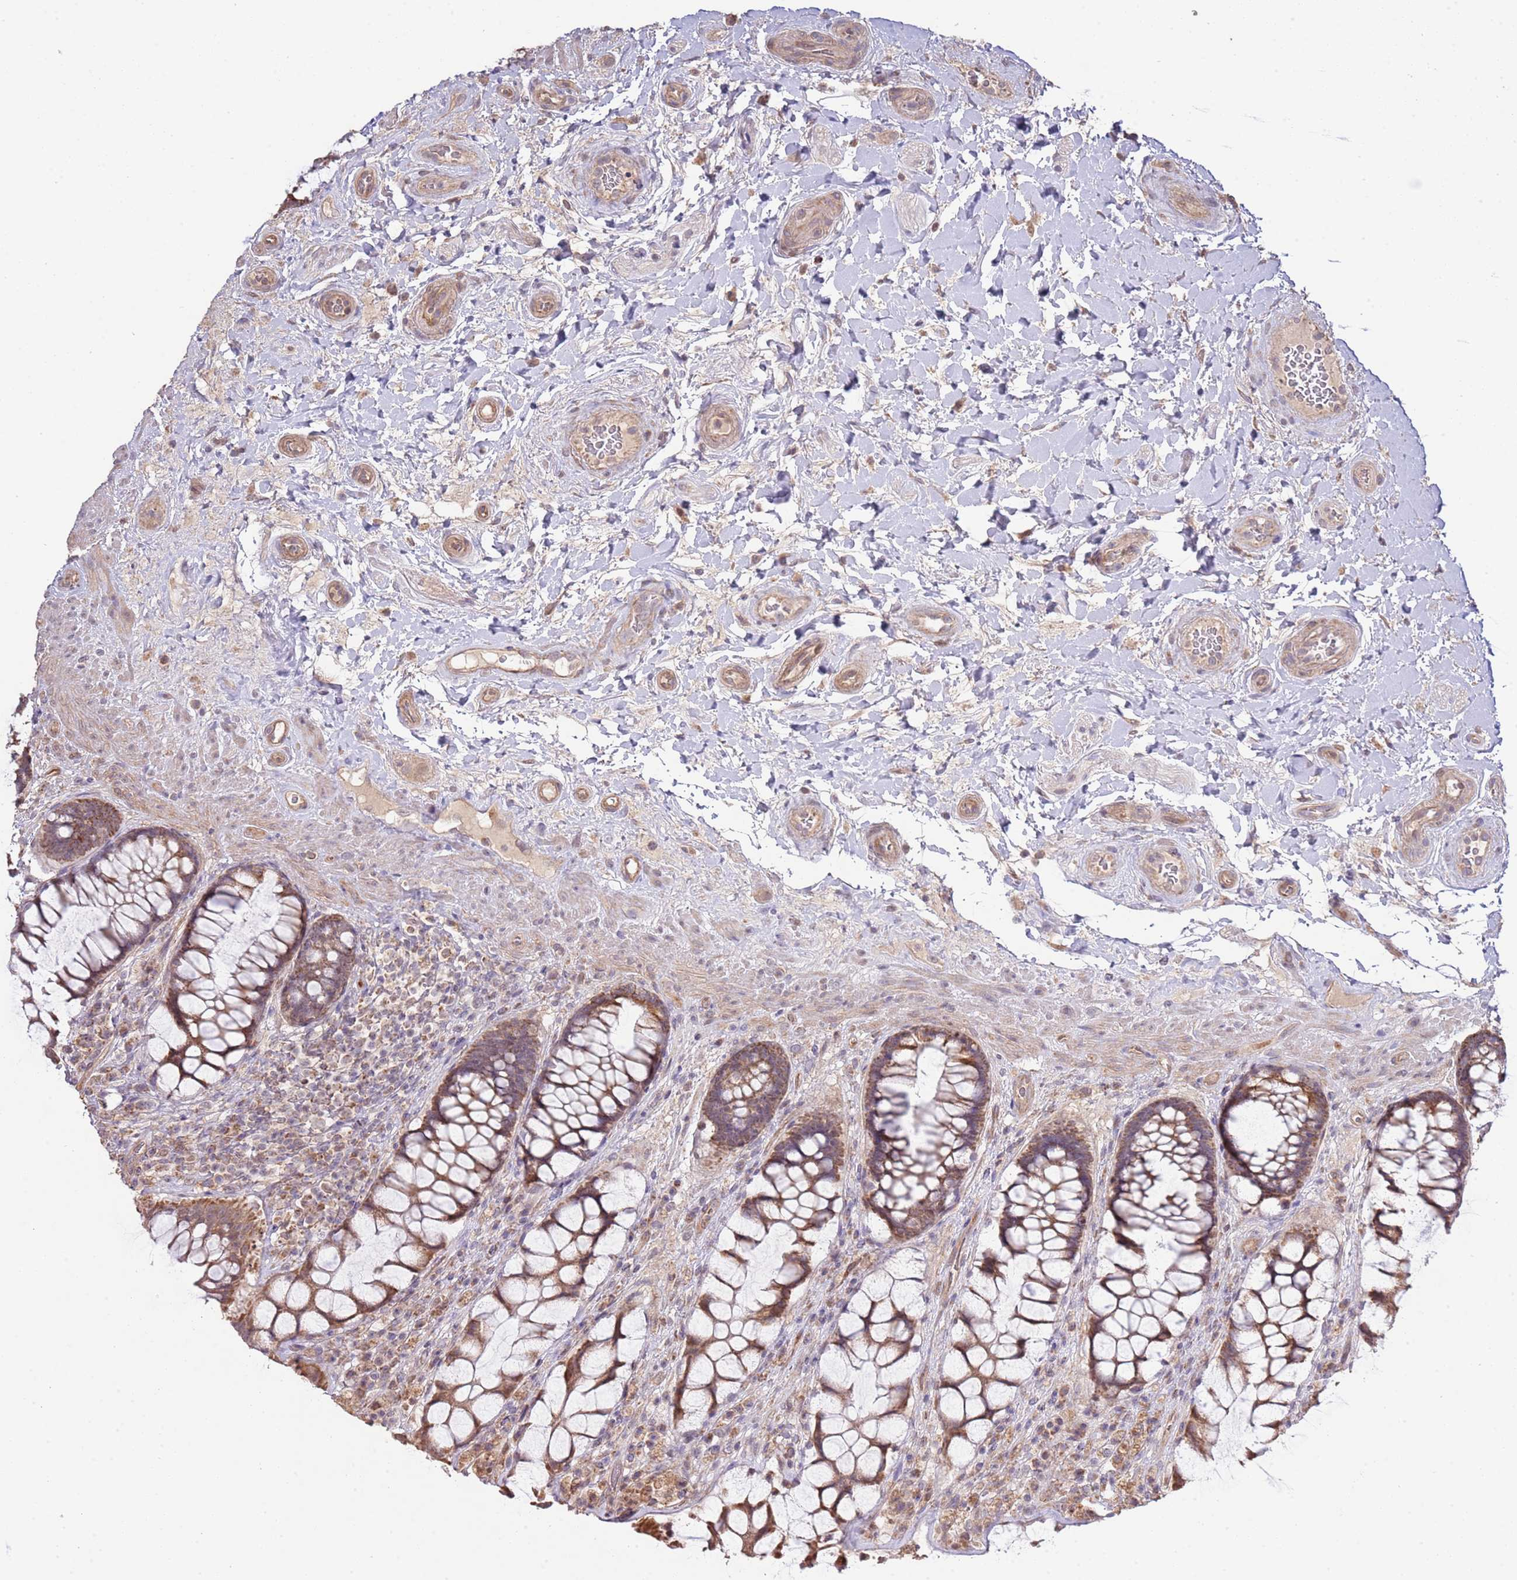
{"staining": {"intensity": "moderate", "quantity": ">75%", "location": "cytoplasmic/membranous"}, "tissue": "rectum", "cell_type": "Glandular cells", "image_type": "normal", "snomed": [{"axis": "morphology", "description": "Normal tissue, NOS"}, {"axis": "topography", "description": "Rectum"}], "caption": "Protein expression analysis of benign rectum displays moderate cytoplasmic/membranous expression in approximately >75% of glandular cells. (IHC, brightfield microscopy, high magnification).", "gene": "IVD", "patient": {"sex": "female", "age": 58}}